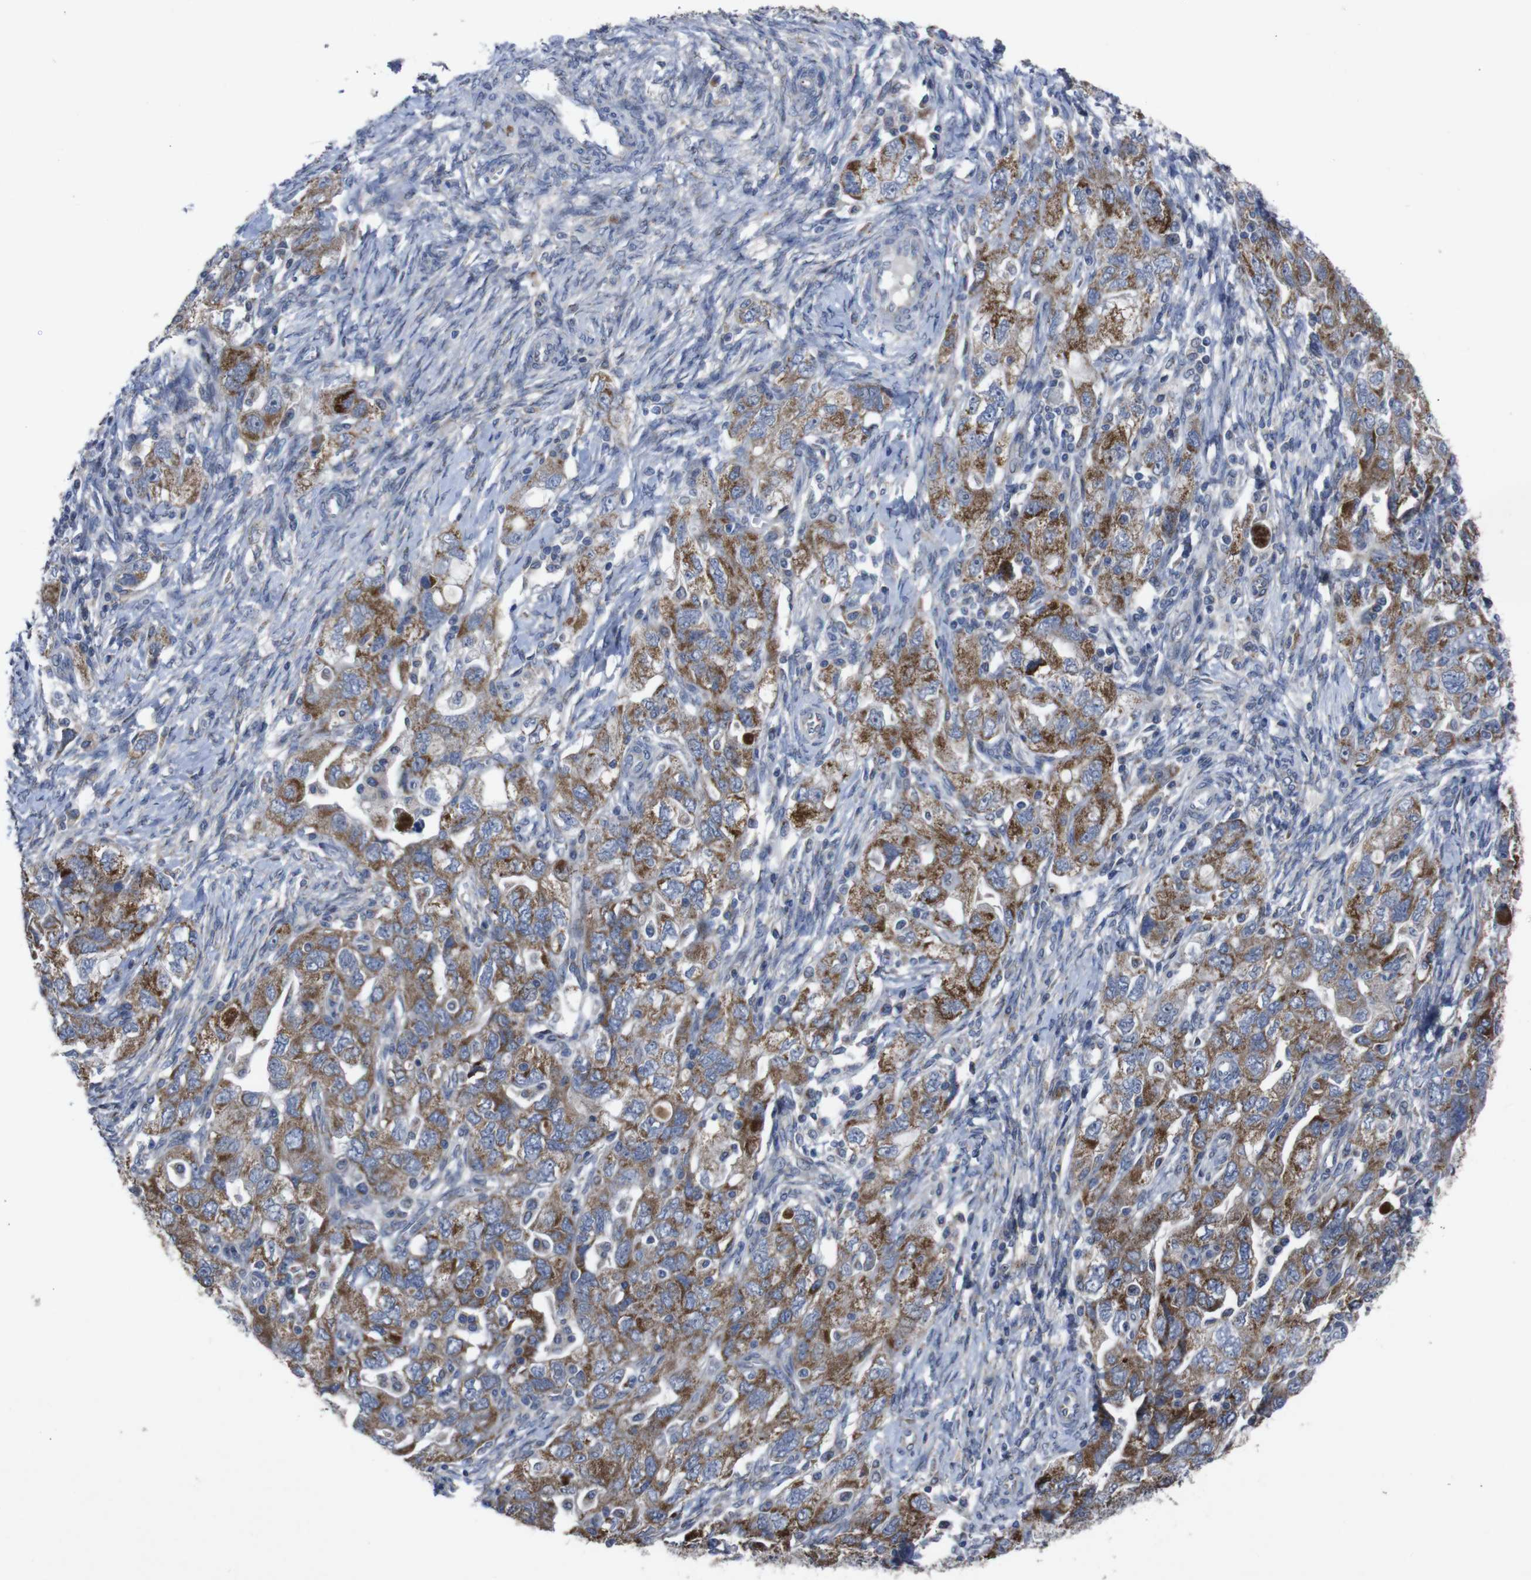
{"staining": {"intensity": "moderate", "quantity": ">75%", "location": "cytoplasmic/membranous"}, "tissue": "ovarian cancer", "cell_type": "Tumor cells", "image_type": "cancer", "snomed": [{"axis": "morphology", "description": "Carcinoma, NOS"}, {"axis": "morphology", "description": "Cystadenocarcinoma, serous, NOS"}, {"axis": "topography", "description": "Ovary"}], "caption": "Human ovarian serous cystadenocarcinoma stained with a protein marker reveals moderate staining in tumor cells.", "gene": "CHST10", "patient": {"sex": "female", "age": 69}}